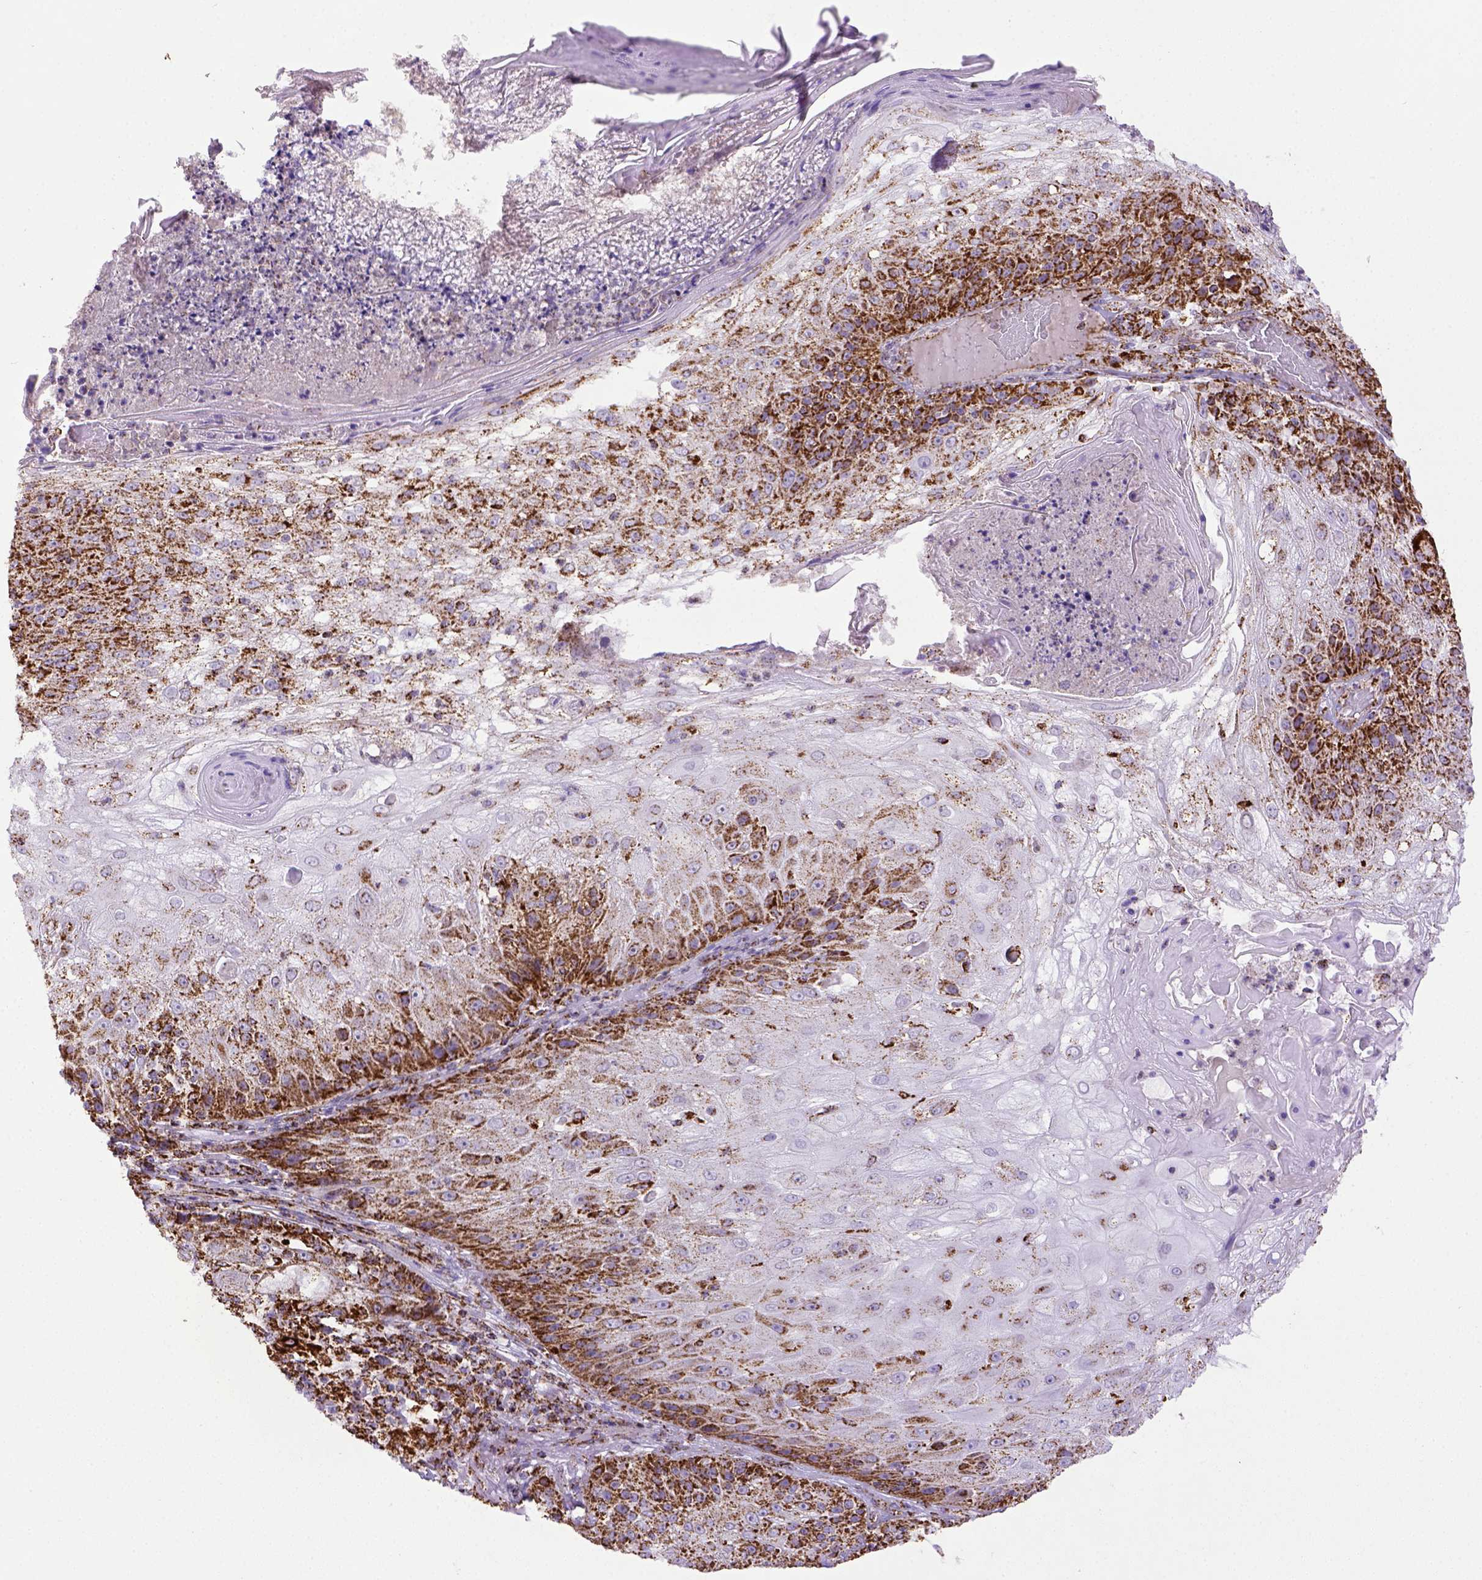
{"staining": {"intensity": "strong", "quantity": ">75%", "location": "cytoplasmic/membranous"}, "tissue": "skin cancer", "cell_type": "Tumor cells", "image_type": "cancer", "snomed": [{"axis": "morphology", "description": "Normal tissue, NOS"}, {"axis": "morphology", "description": "Squamous cell carcinoma, NOS"}, {"axis": "topography", "description": "Skin"}], "caption": "Brown immunohistochemical staining in skin cancer (squamous cell carcinoma) demonstrates strong cytoplasmic/membranous staining in approximately >75% of tumor cells.", "gene": "MT-CO1", "patient": {"sex": "female", "age": 83}}